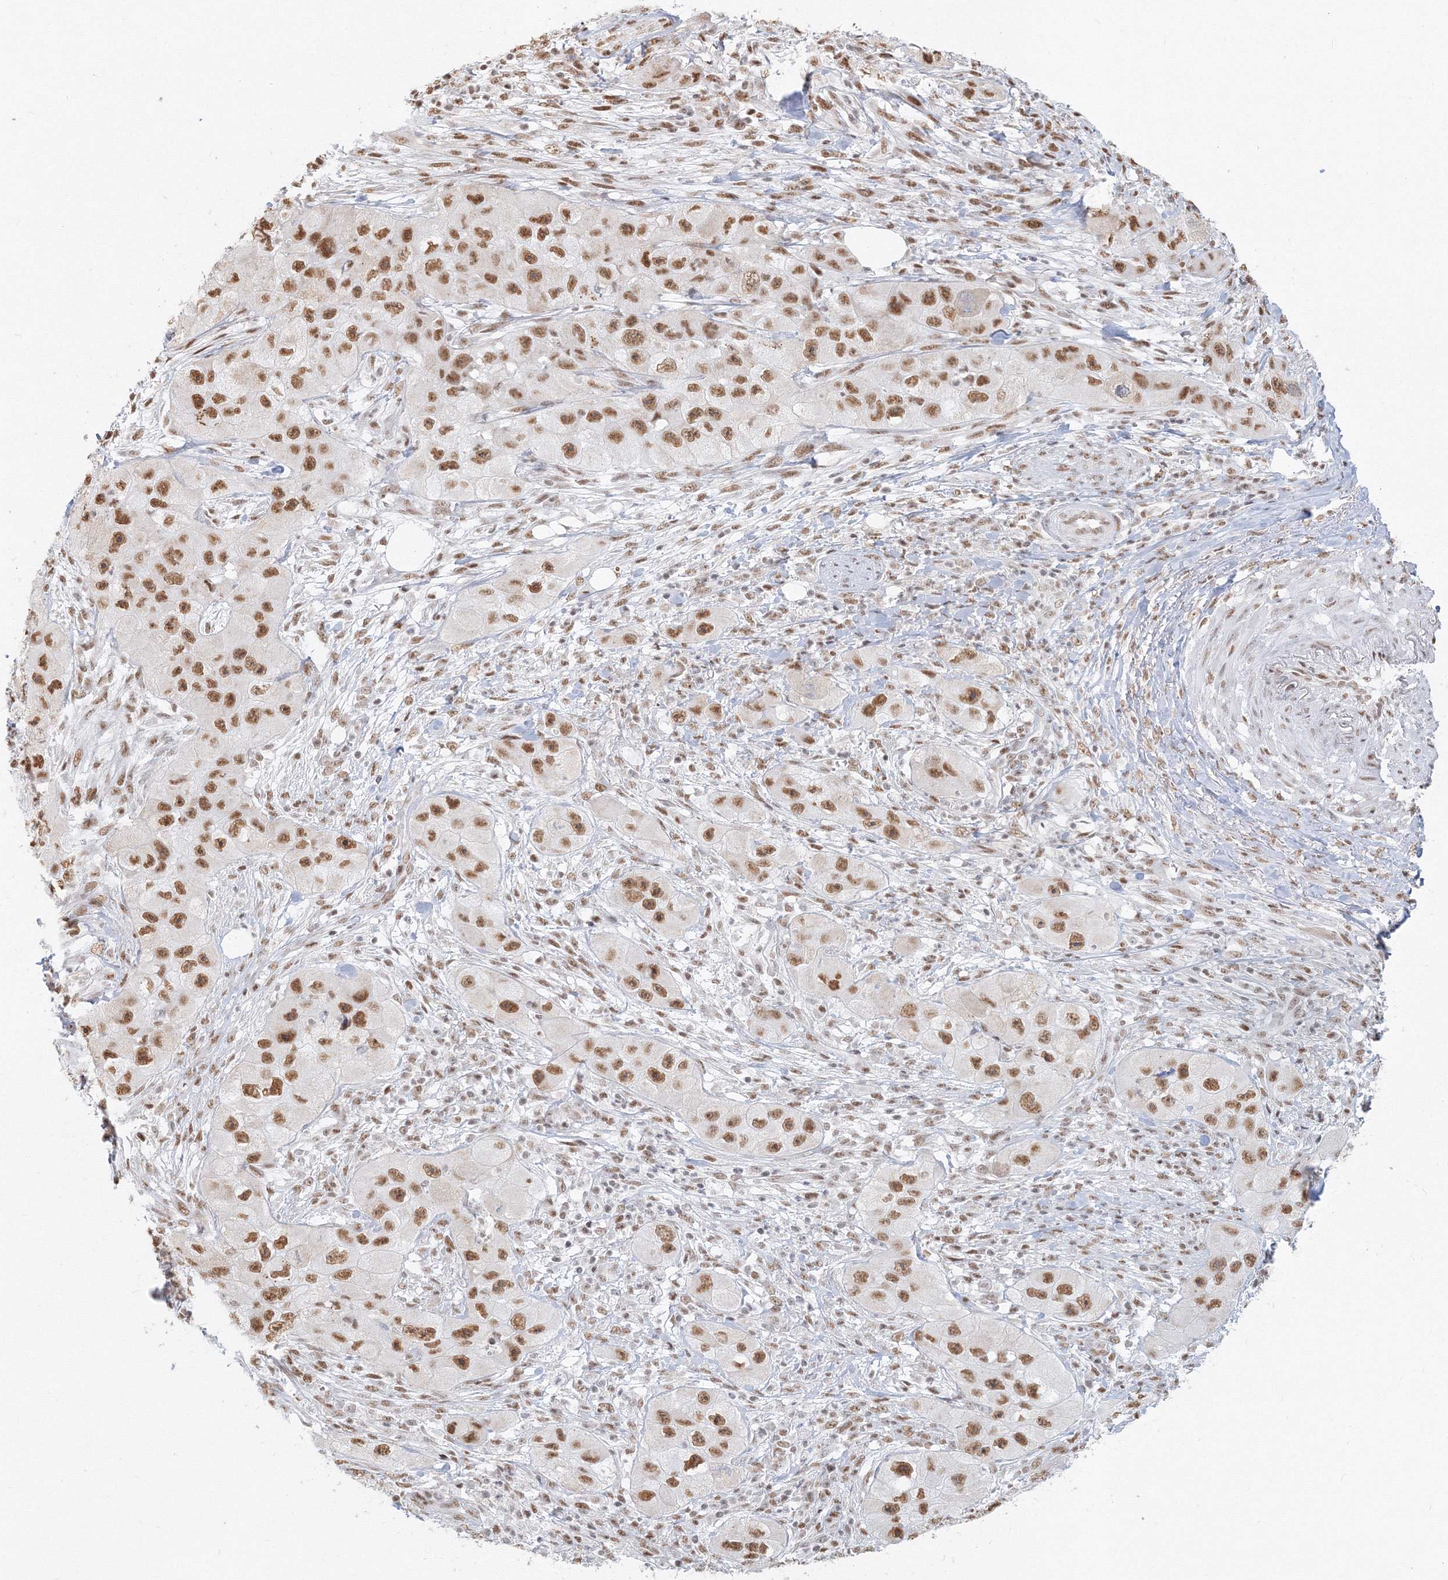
{"staining": {"intensity": "moderate", "quantity": ">75%", "location": "nuclear"}, "tissue": "skin cancer", "cell_type": "Tumor cells", "image_type": "cancer", "snomed": [{"axis": "morphology", "description": "Squamous cell carcinoma, NOS"}, {"axis": "topography", "description": "Skin"}, {"axis": "topography", "description": "Subcutis"}], "caption": "This image reveals immunohistochemistry staining of skin cancer (squamous cell carcinoma), with medium moderate nuclear staining in about >75% of tumor cells.", "gene": "PPP4R2", "patient": {"sex": "male", "age": 73}}